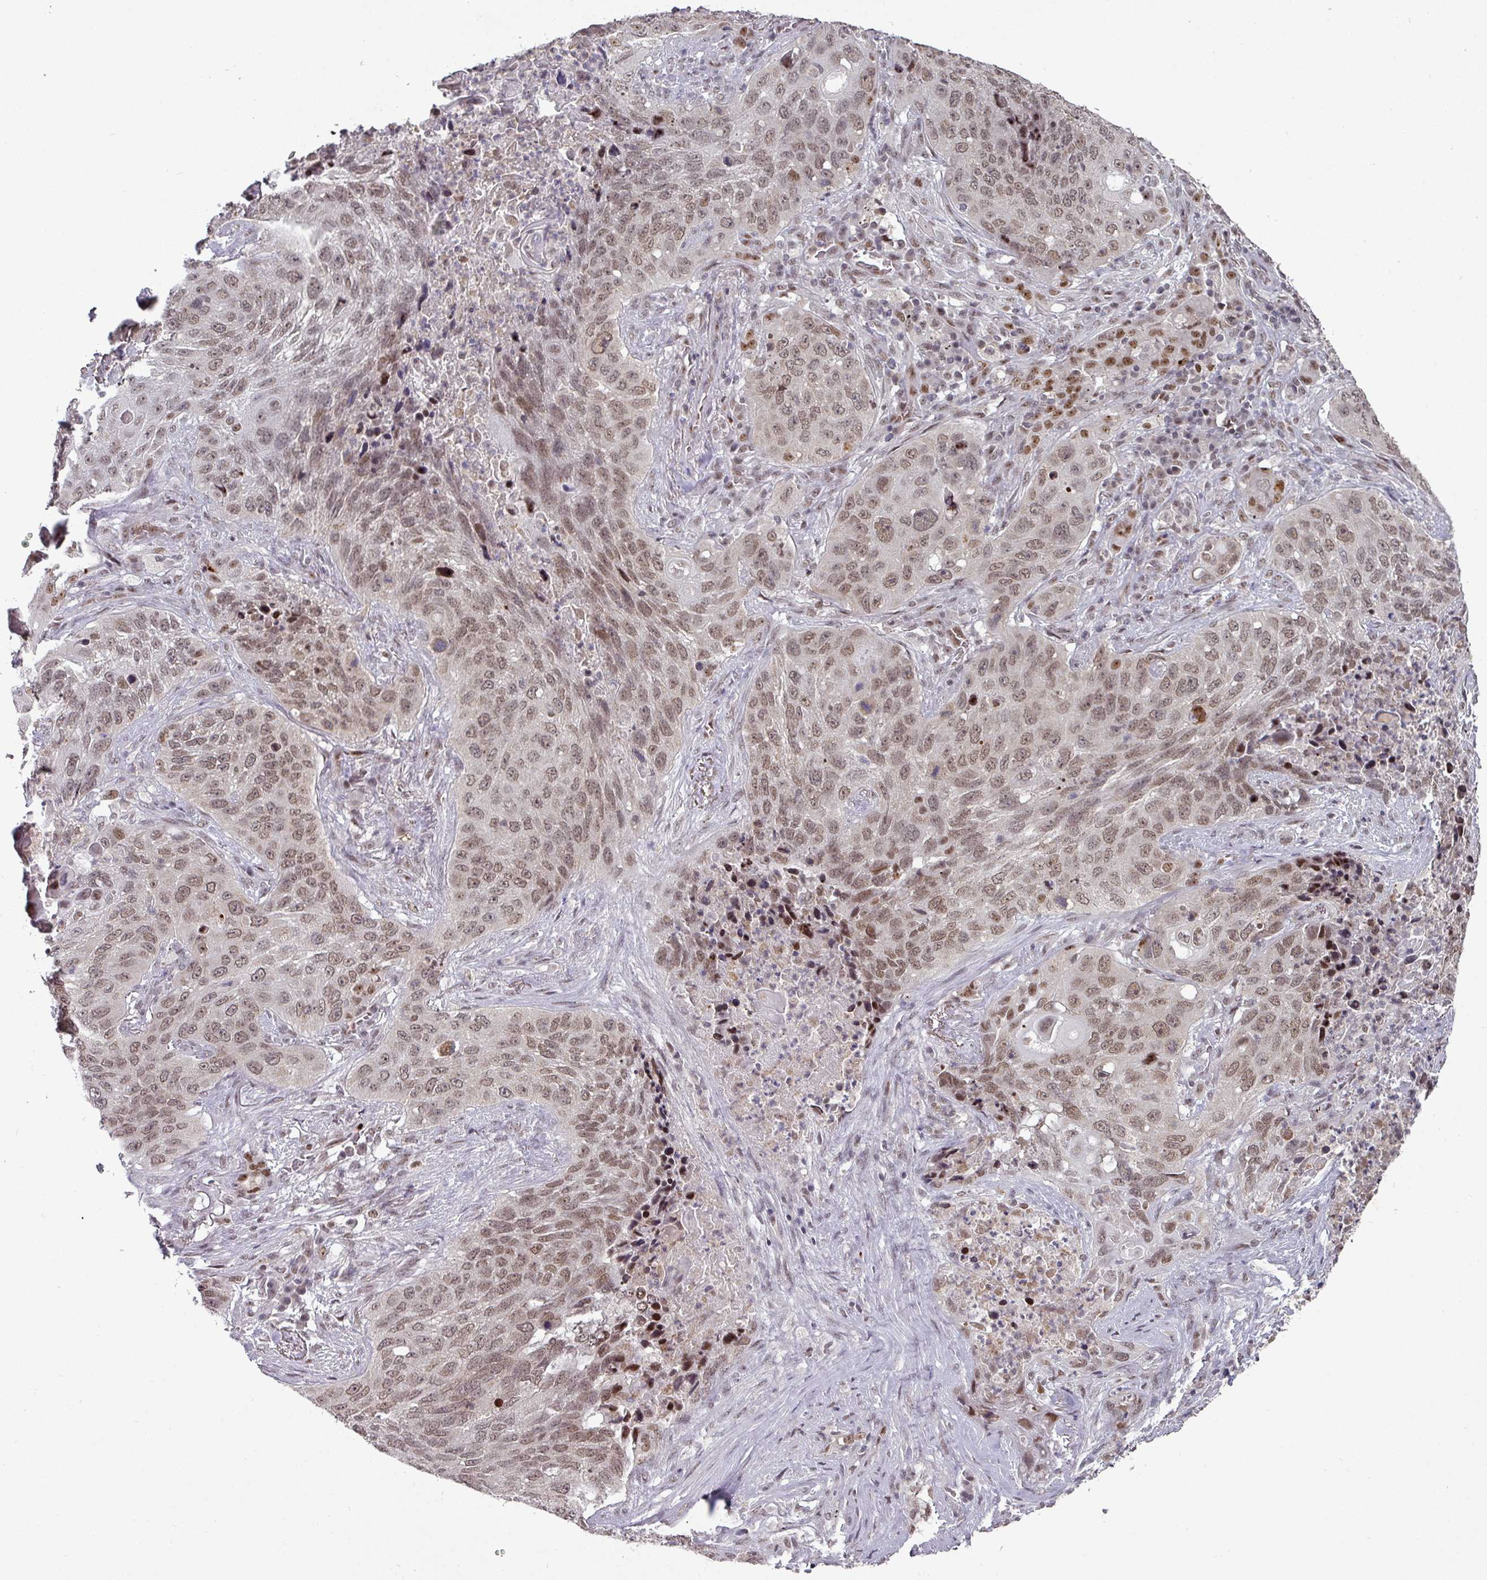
{"staining": {"intensity": "weak", "quantity": ">75%", "location": "nuclear"}, "tissue": "lung cancer", "cell_type": "Tumor cells", "image_type": "cancer", "snomed": [{"axis": "morphology", "description": "Squamous cell carcinoma, NOS"}, {"axis": "topography", "description": "Lung"}], "caption": "Protein positivity by IHC displays weak nuclear expression in about >75% of tumor cells in lung squamous cell carcinoma. Using DAB (3,3'-diaminobenzidine) (brown) and hematoxylin (blue) stains, captured at high magnification using brightfield microscopy.", "gene": "NEIL1", "patient": {"sex": "female", "age": 63}}